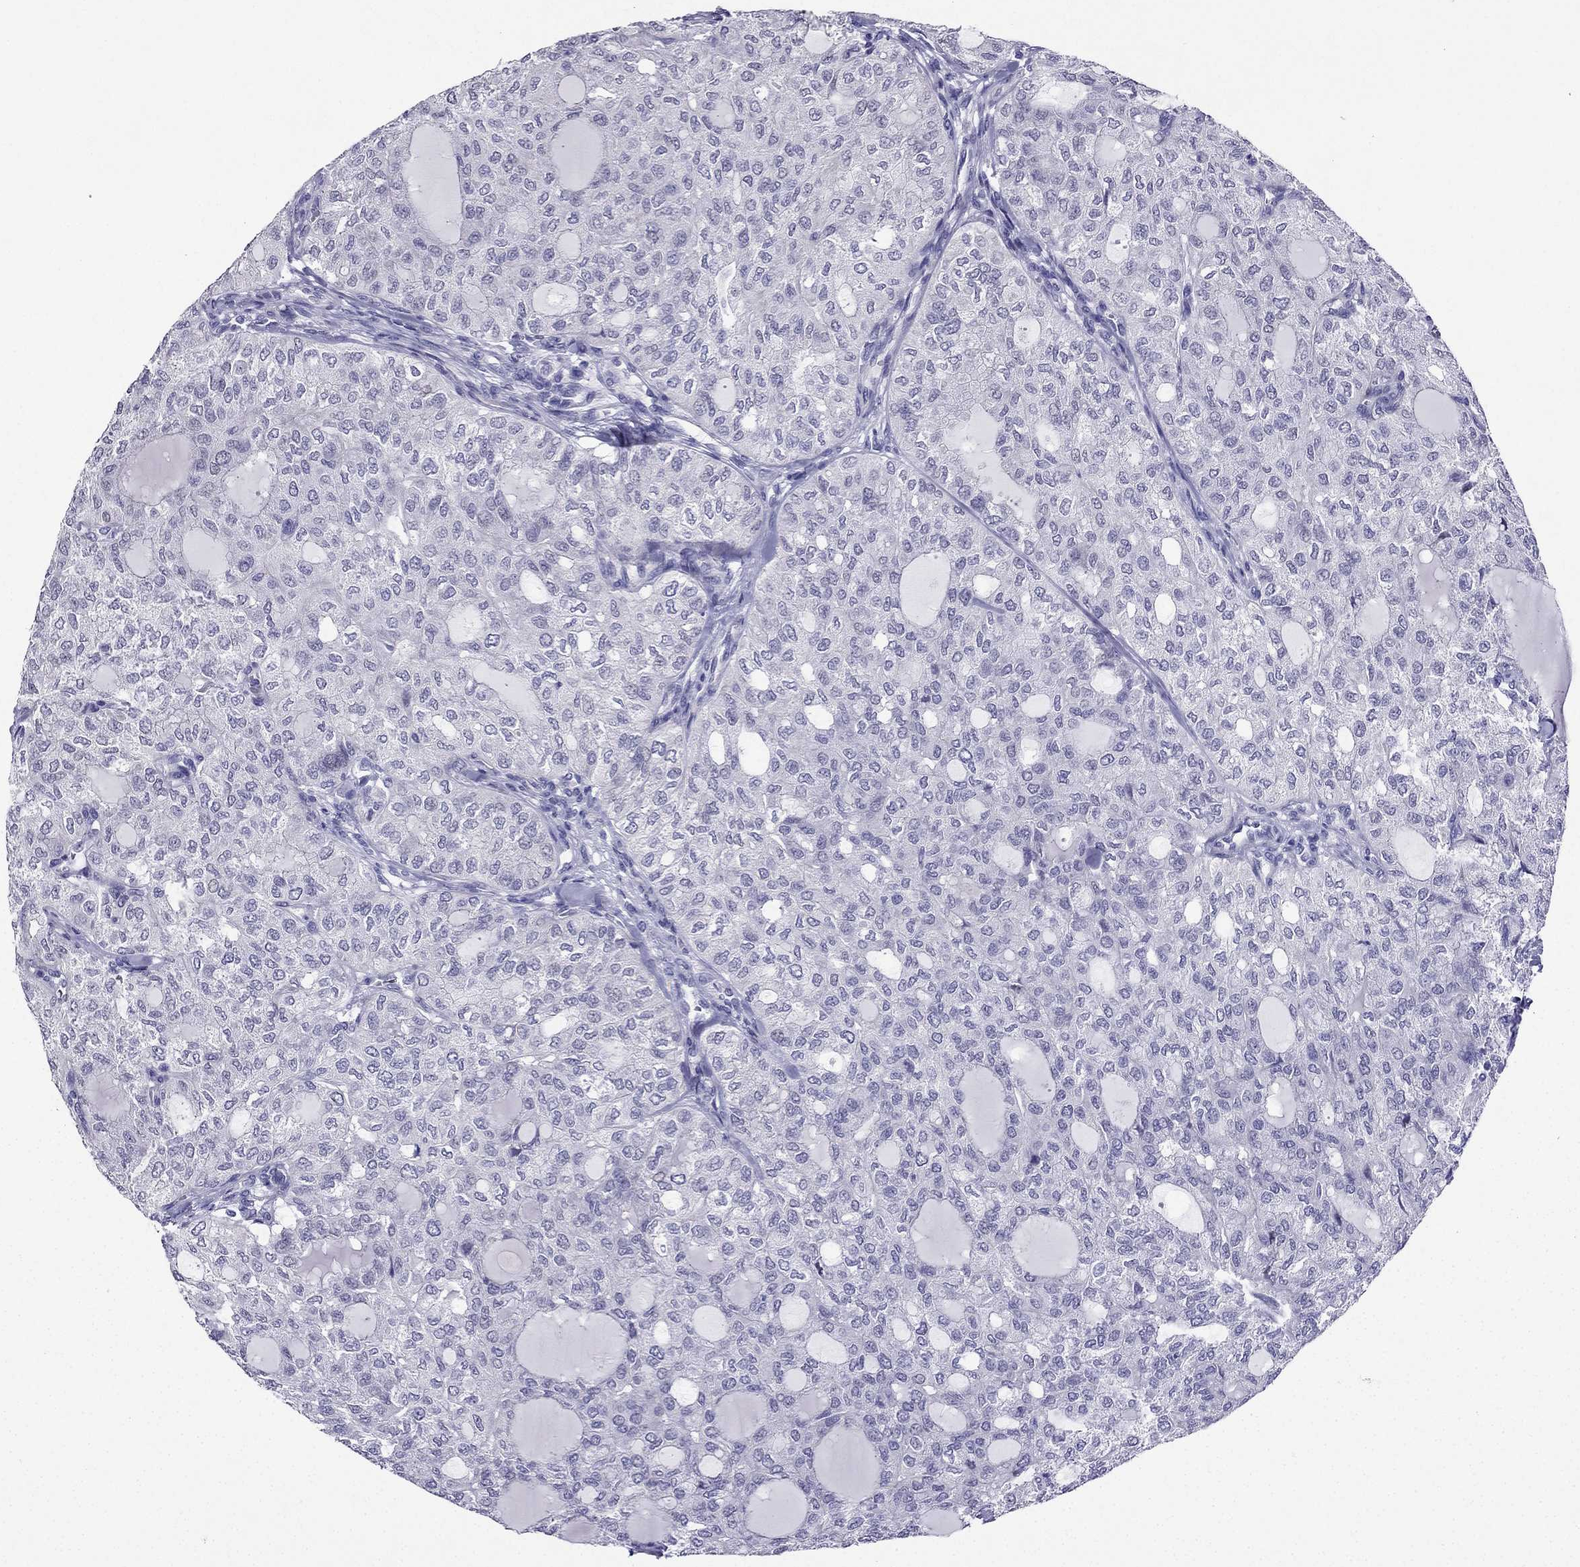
{"staining": {"intensity": "negative", "quantity": "none", "location": "none"}, "tissue": "thyroid cancer", "cell_type": "Tumor cells", "image_type": "cancer", "snomed": [{"axis": "morphology", "description": "Follicular adenoma carcinoma, NOS"}, {"axis": "topography", "description": "Thyroid gland"}], "caption": "Histopathology image shows no protein staining in tumor cells of follicular adenoma carcinoma (thyroid) tissue. (Immunohistochemistry (ihc), brightfield microscopy, high magnification).", "gene": "KCNJ10", "patient": {"sex": "male", "age": 75}}